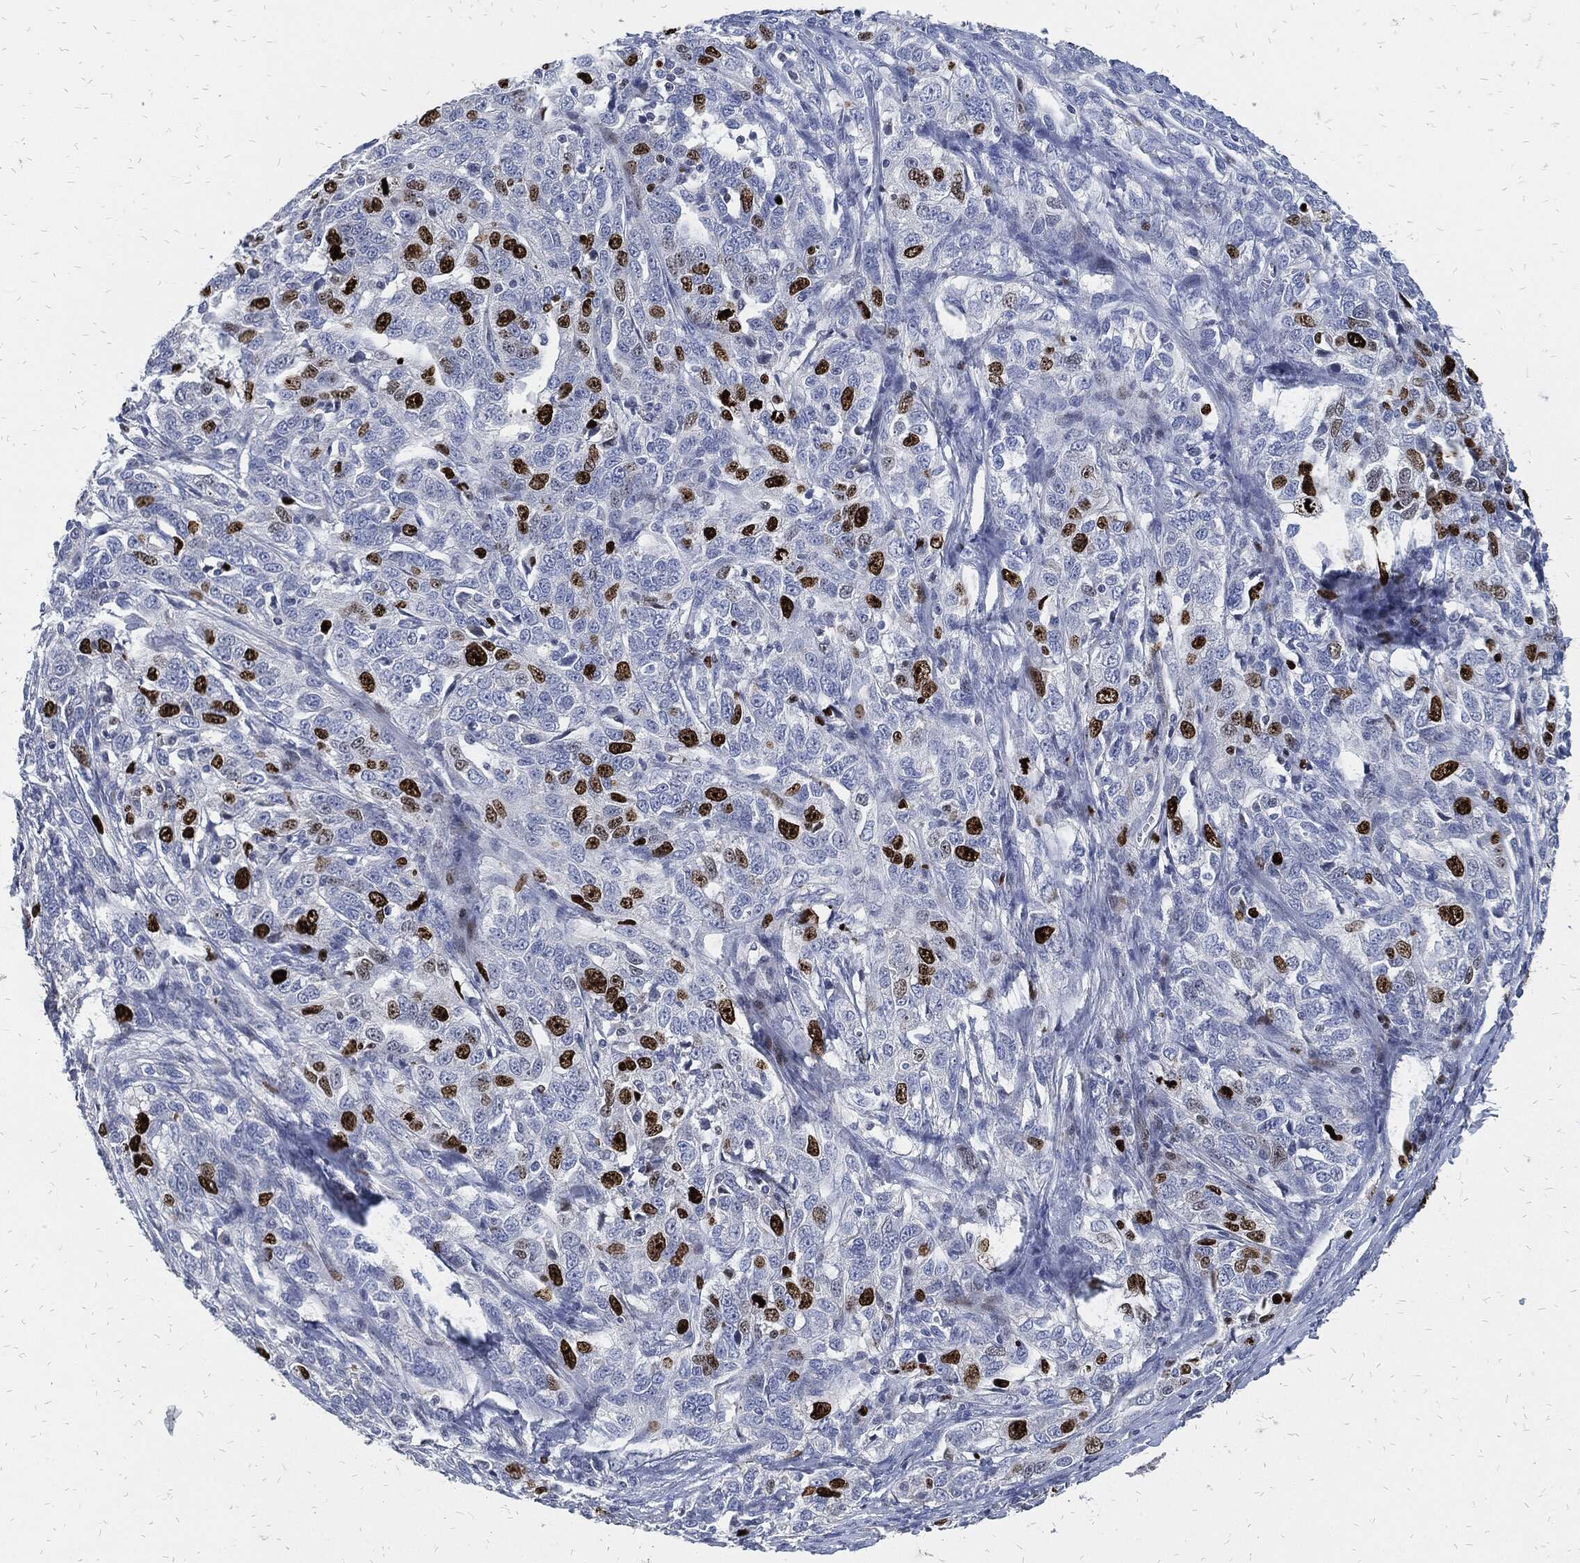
{"staining": {"intensity": "strong", "quantity": "<25%", "location": "nuclear"}, "tissue": "ovarian cancer", "cell_type": "Tumor cells", "image_type": "cancer", "snomed": [{"axis": "morphology", "description": "Cystadenocarcinoma, serous, NOS"}, {"axis": "topography", "description": "Ovary"}], "caption": "Protein expression analysis of ovarian serous cystadenocarcinoma shows strong nuclear staining in approximately <25% of tumor cells.", "gene": "MKI67", "patient": {"sex": "female", "age": 71}}